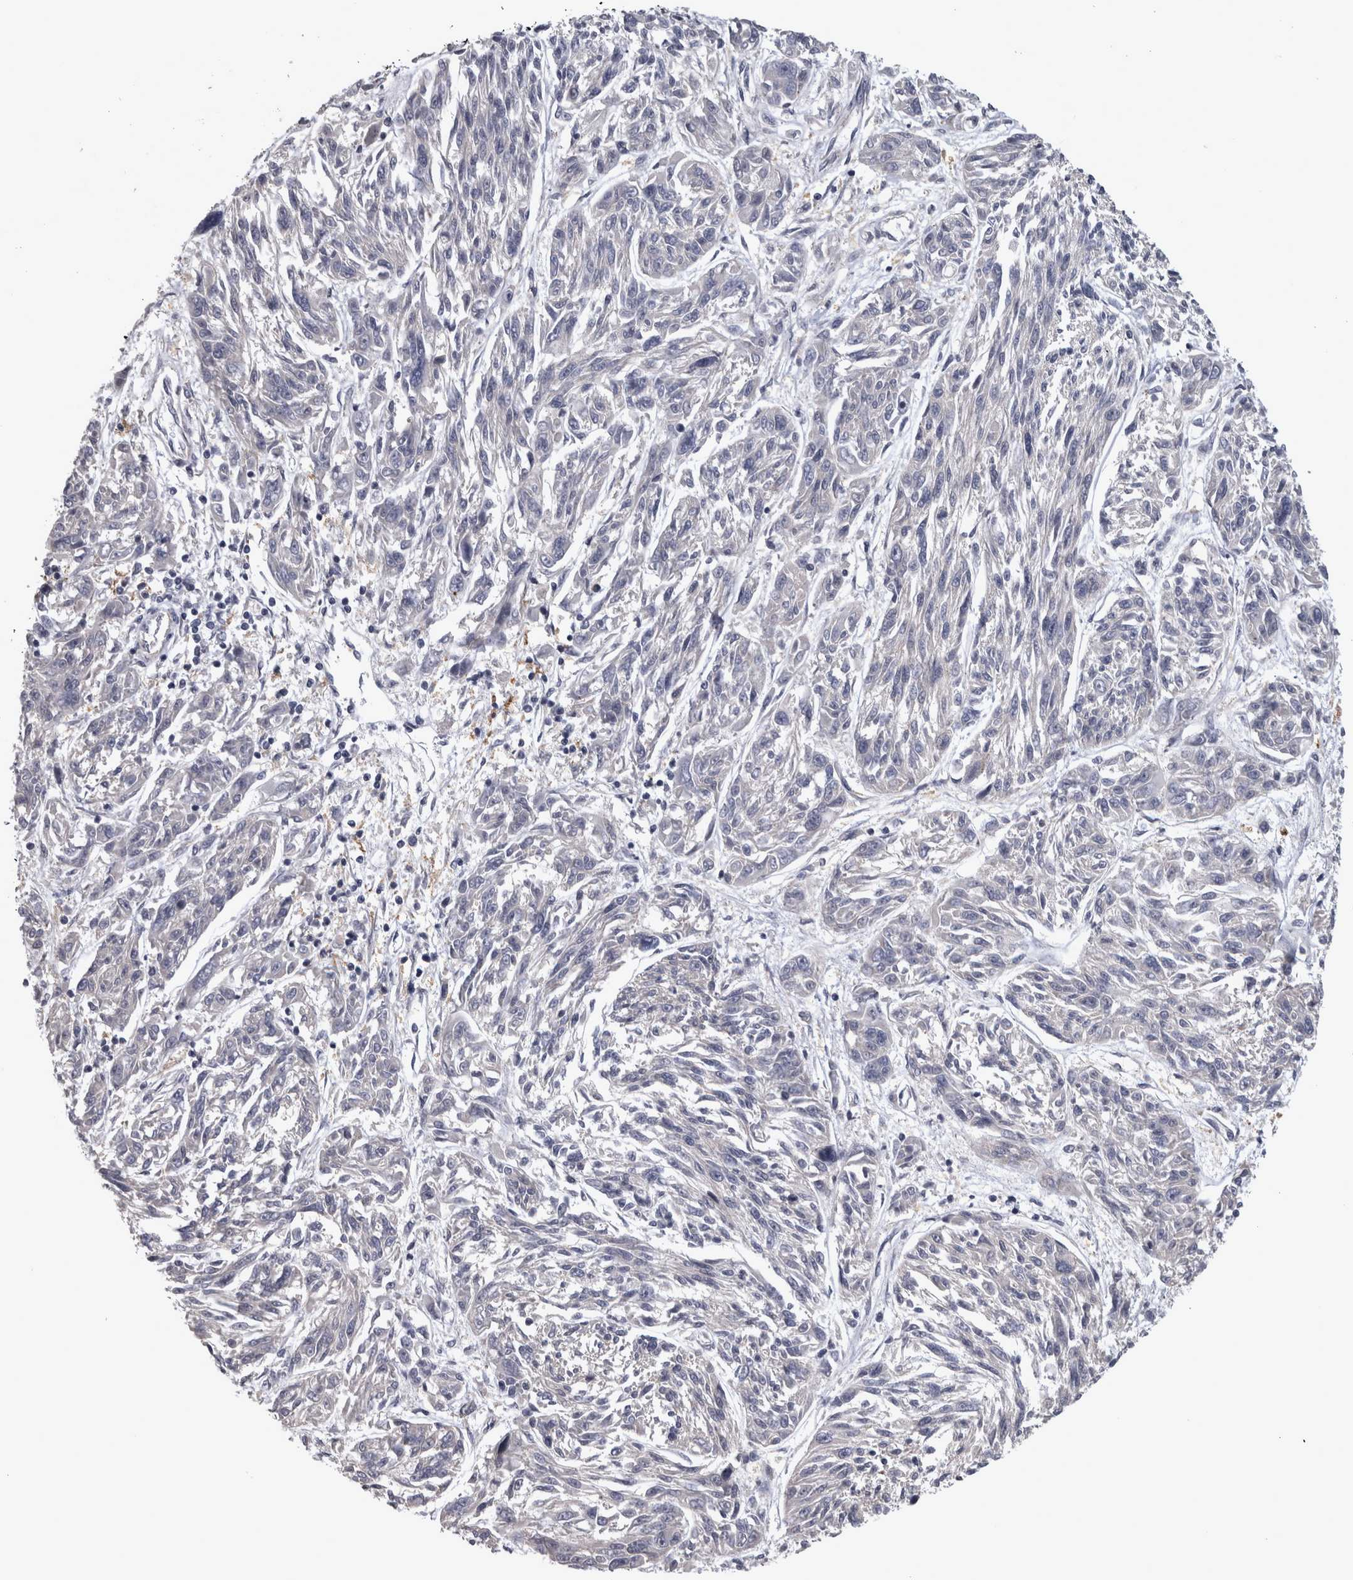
{"staining": {"intensity": "negative", "quantity": "none", "location": "none"}, "tissue": "melanoma", "cell_type": "Tumor cells", "image_type": "cancer", "snomed": [{"axis": "morphology", "description": "Malignant melanoma, NOS"}, {"axis": "topography", "description": "Skin"}], "caption": "Melanoma was stained to show a protein in brown. There is no significant staining in tumor cells. (Stains: DAB (3,3'-diaminobenzidine) immunohistochemistry (IHC) with hematoxylin counter stain, Microscopy: brightfield microscopy at high magnification).", "gene": "PRKCI", "patient": {"sex": "male", "age": 53}}